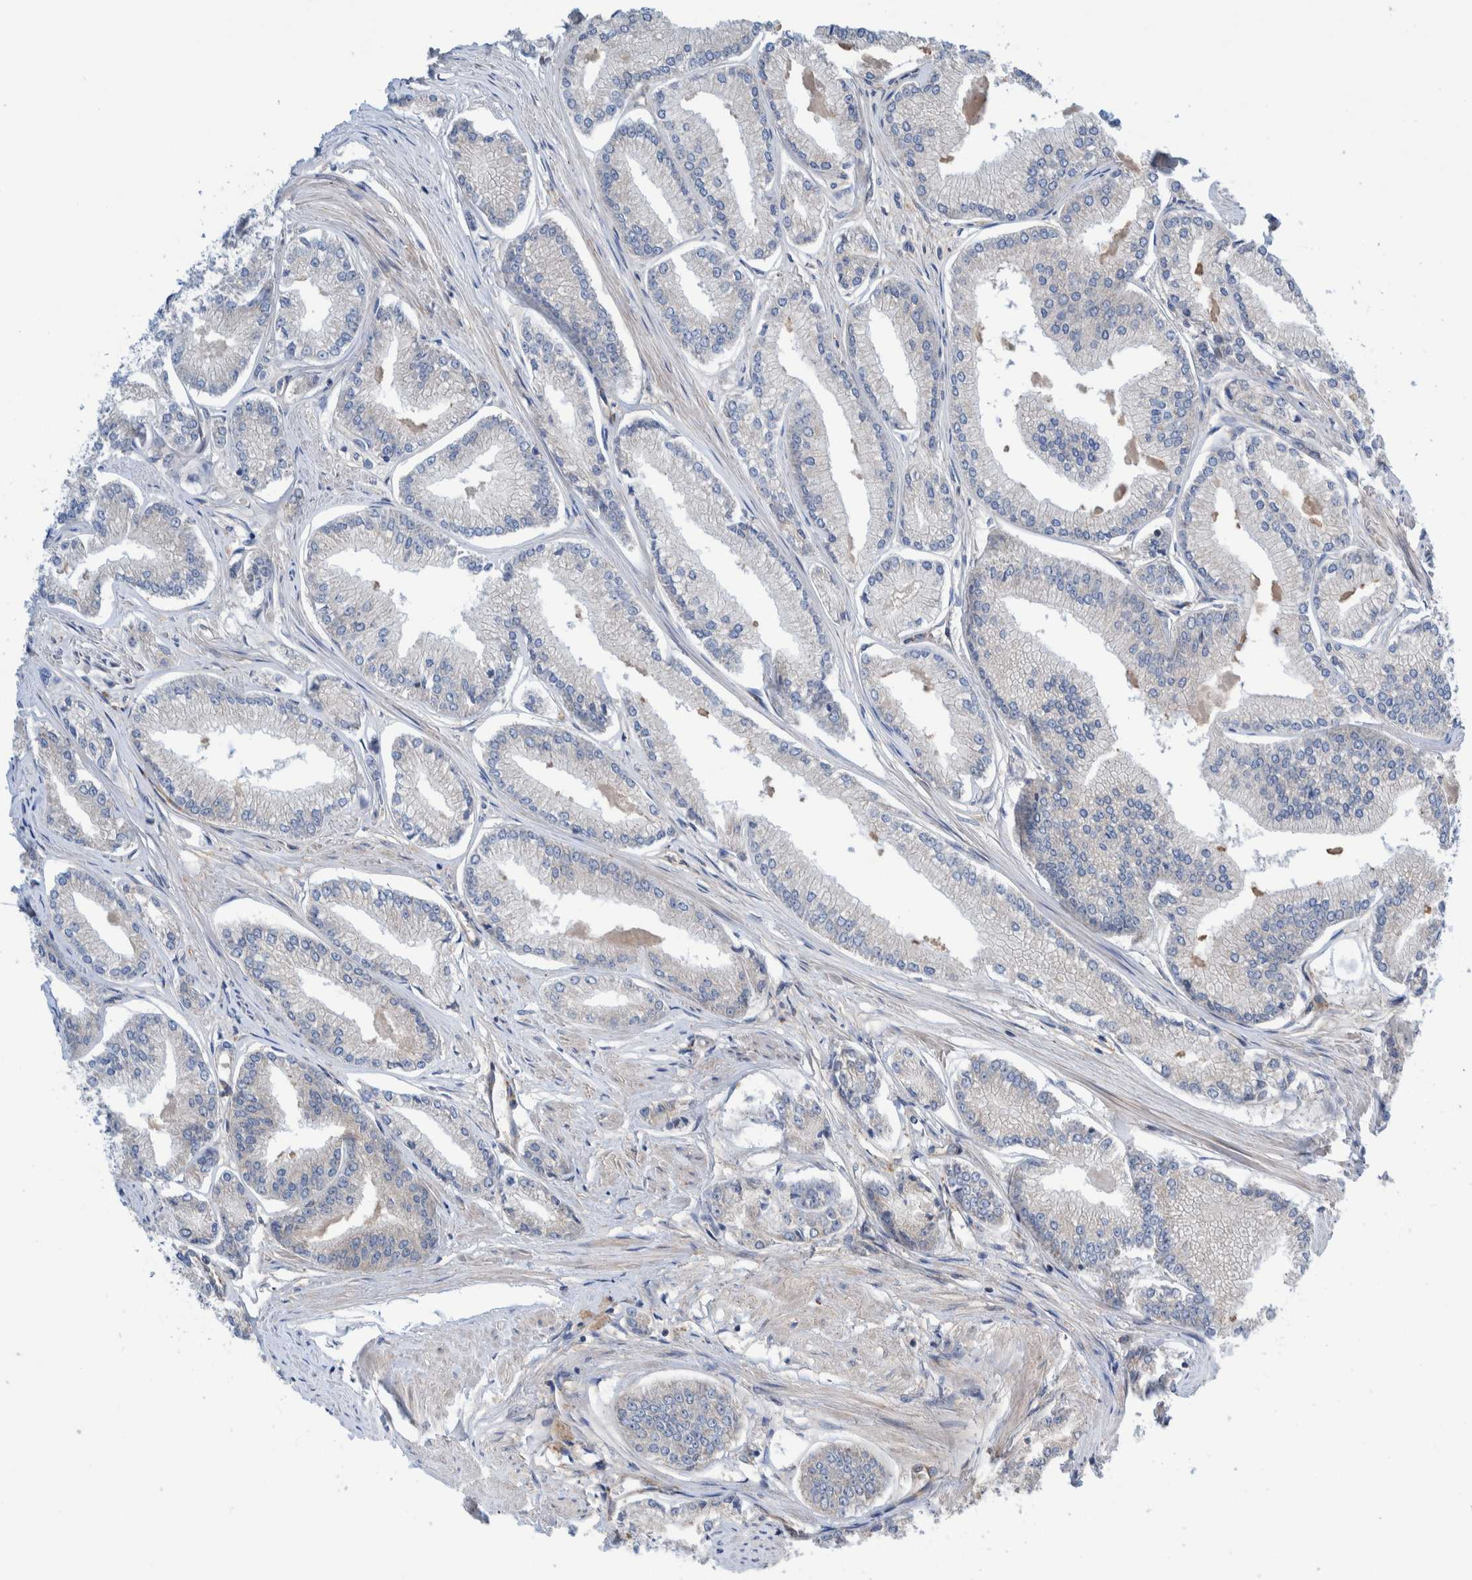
{"staining": {"intensity": "negative", "quantity": "none", "location": "none"}, "tissue": "prostate cancer", "cell_type": "Tumor cells", "image_type": "cancer", "snomed": [{"axis": "morphology", "description": "Adenocarcinoma, Low grade"}, {"axis": "topography", "description": "Prostate"}], "caption": "Histopathology image shows no significant protein staining in tumor cells of prostate cancer.", "gene": "PIK3R6", "patient": {"sex": "male", "age": 52}}